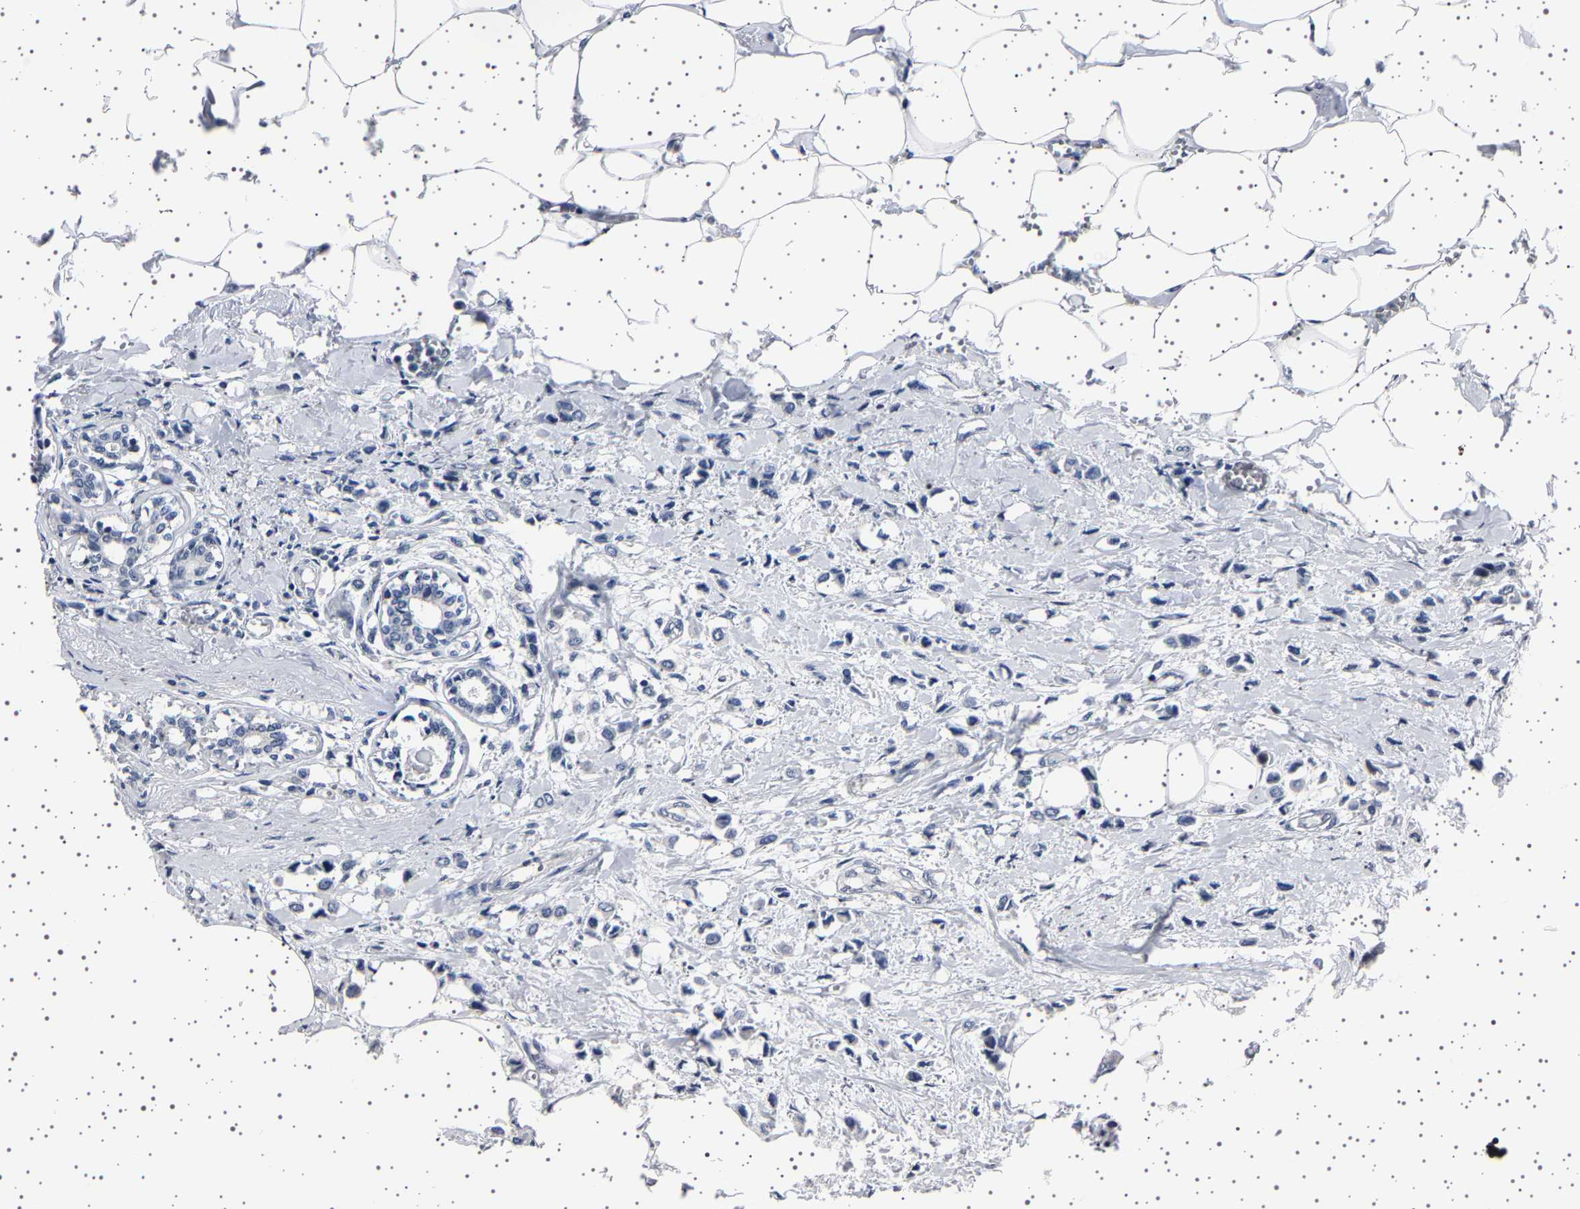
{"staining": {"intensity": "negative", "quantity": "none", "location": "none"}, "tissue": "breast cancer", "cell_type": "Tumor cells", "image_type": "cancer", "snomed": [{"axis": "morphology", "description": "Lobular carcinoma"}, {"axis": "topography", "description": "Breast"}], "caption": "Tumor cells show no significant expression in breast cancer (lobular carcinoma).", "gene": "IL10RB", "patient": {"sex": "female", "age": 51}}